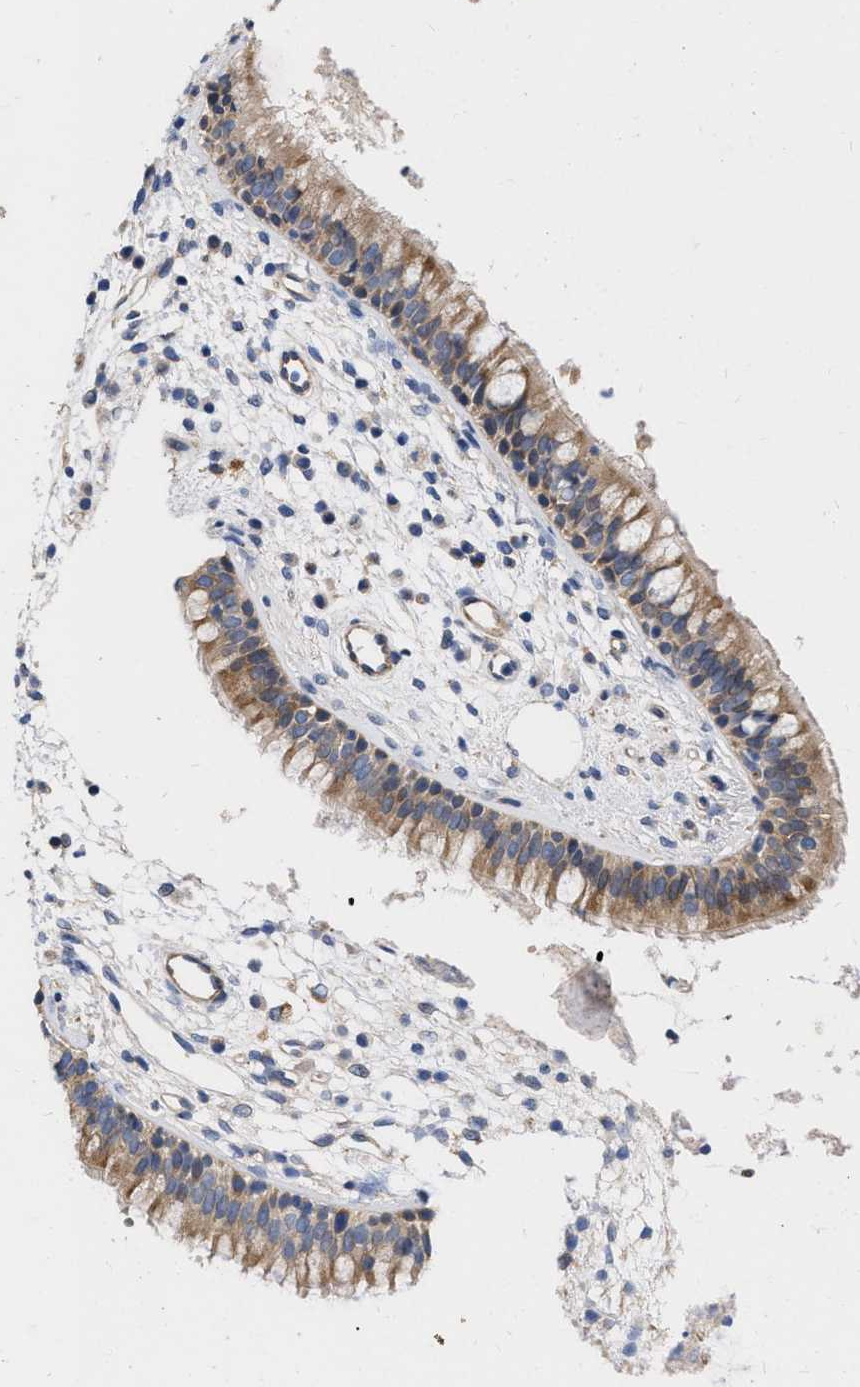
{"staining": {"intensity": "strong", "quantity": ">75%", "location": "cytoplasmic/membranous"}, "tissue": "nasopharynx", "cell_type": "Respiratory epithelial cells", "image_type": "normal", "snomed": [{"axis": "morphology", "description": "Normal tissue, NOS"}, {"axis": "topography", "description": "Nasopharynx"}], "caption": "Normal nasopharynx was stained to show a protein in brown. There is high levels of strong cytoplasmic/membranous positivity in about >75% of respiratory epithelial cells.", "gene": "MLST8", "patient": {"sex": "male", "age": 21}}